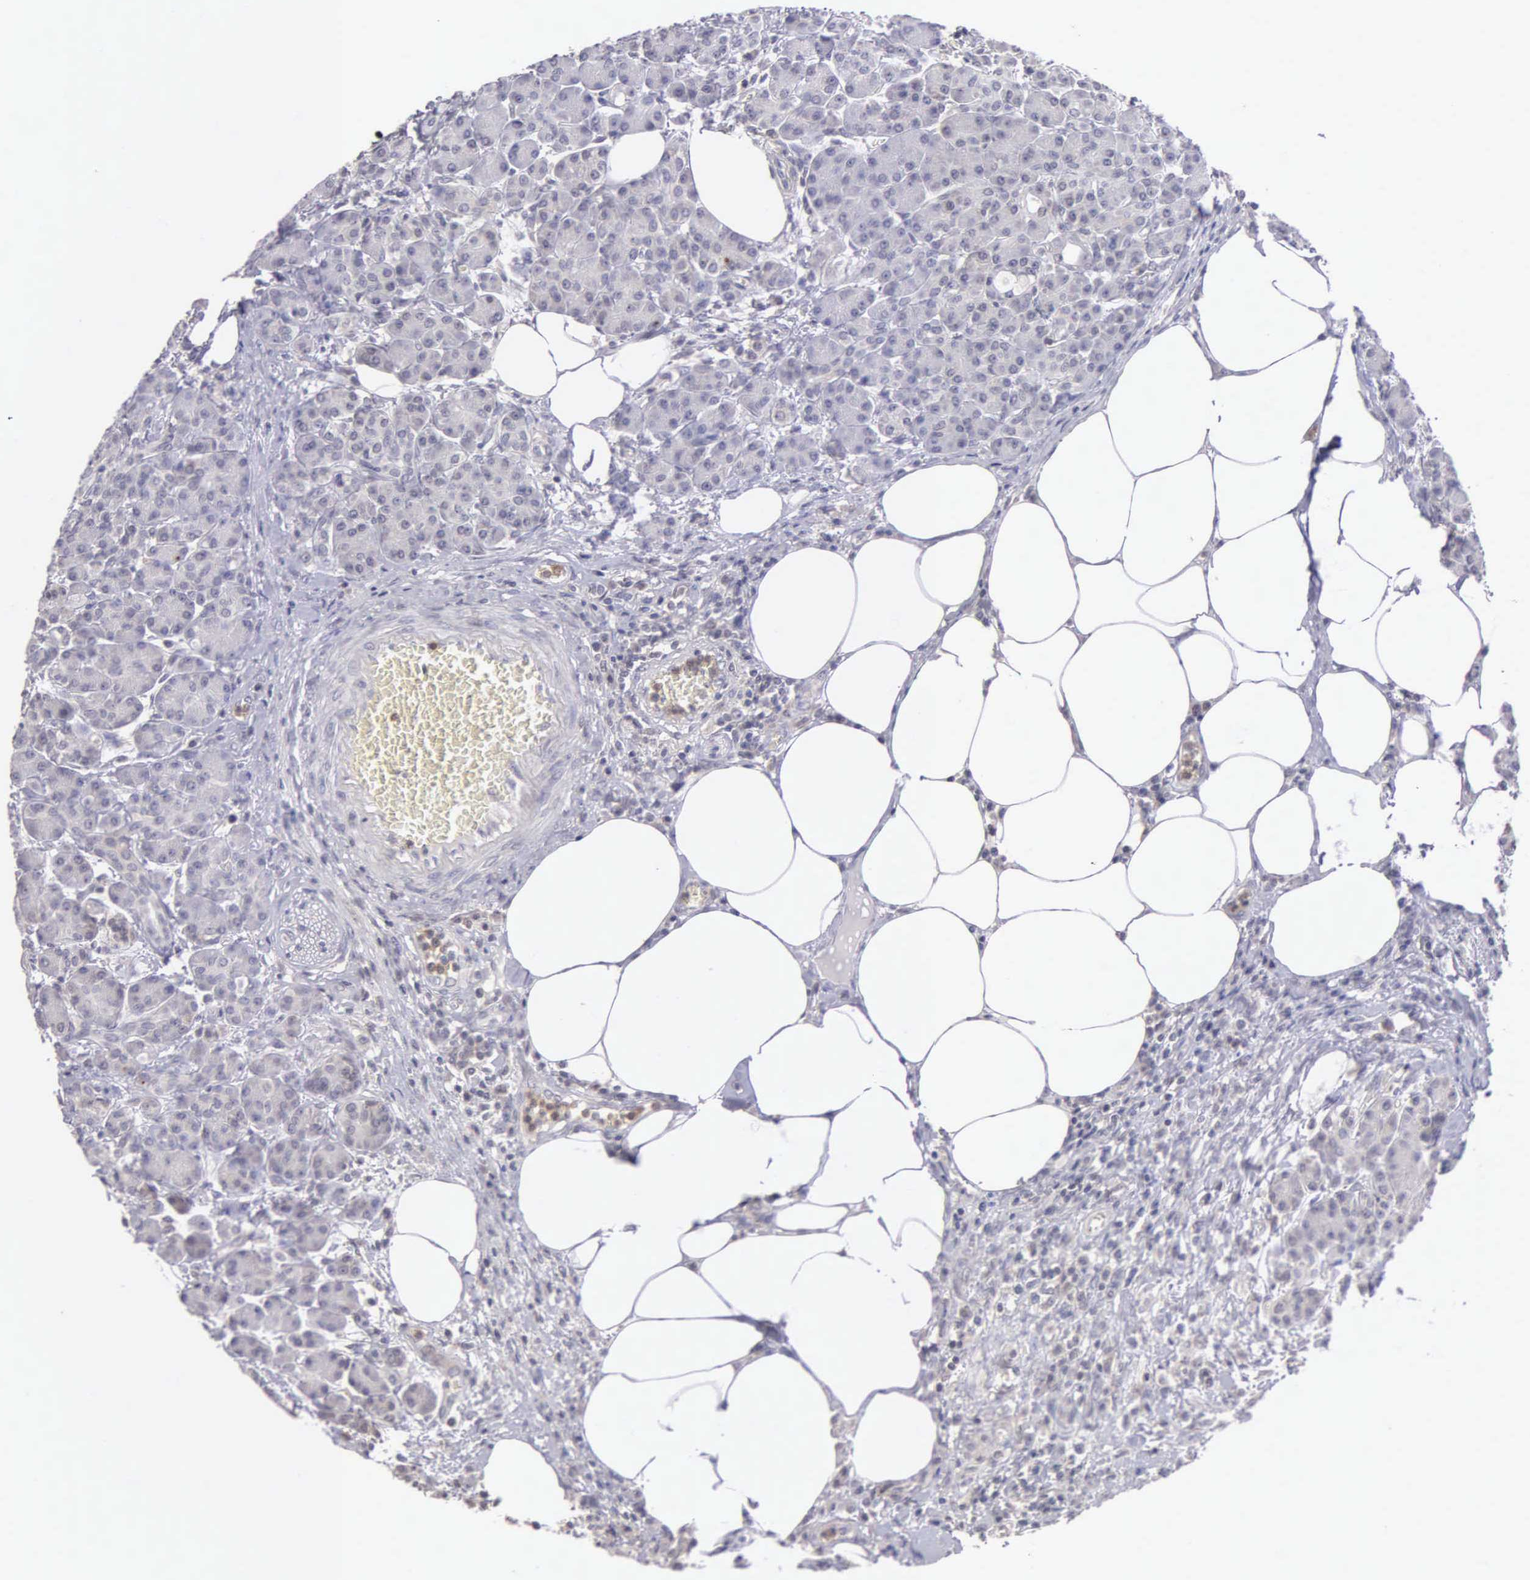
{"staining": {"intensity": "negative", "quantity": "none", "location": "none"}, "tissue": "pancreas", "cell_type": "Exocrine glandular cells", "image_type": "normal", "snomed": [{"axis": "morphology", "description": "Normal tissue, NOS"}, {"axis": "topography", "description": "Pancreas"}], "caption": "IHC image of benign human pancreas stained for a protein (brown), which exhibits no expression in exocrine glandular cells.", "gene": "BRD1", "patient": {"sex": "female", "age": 73}}